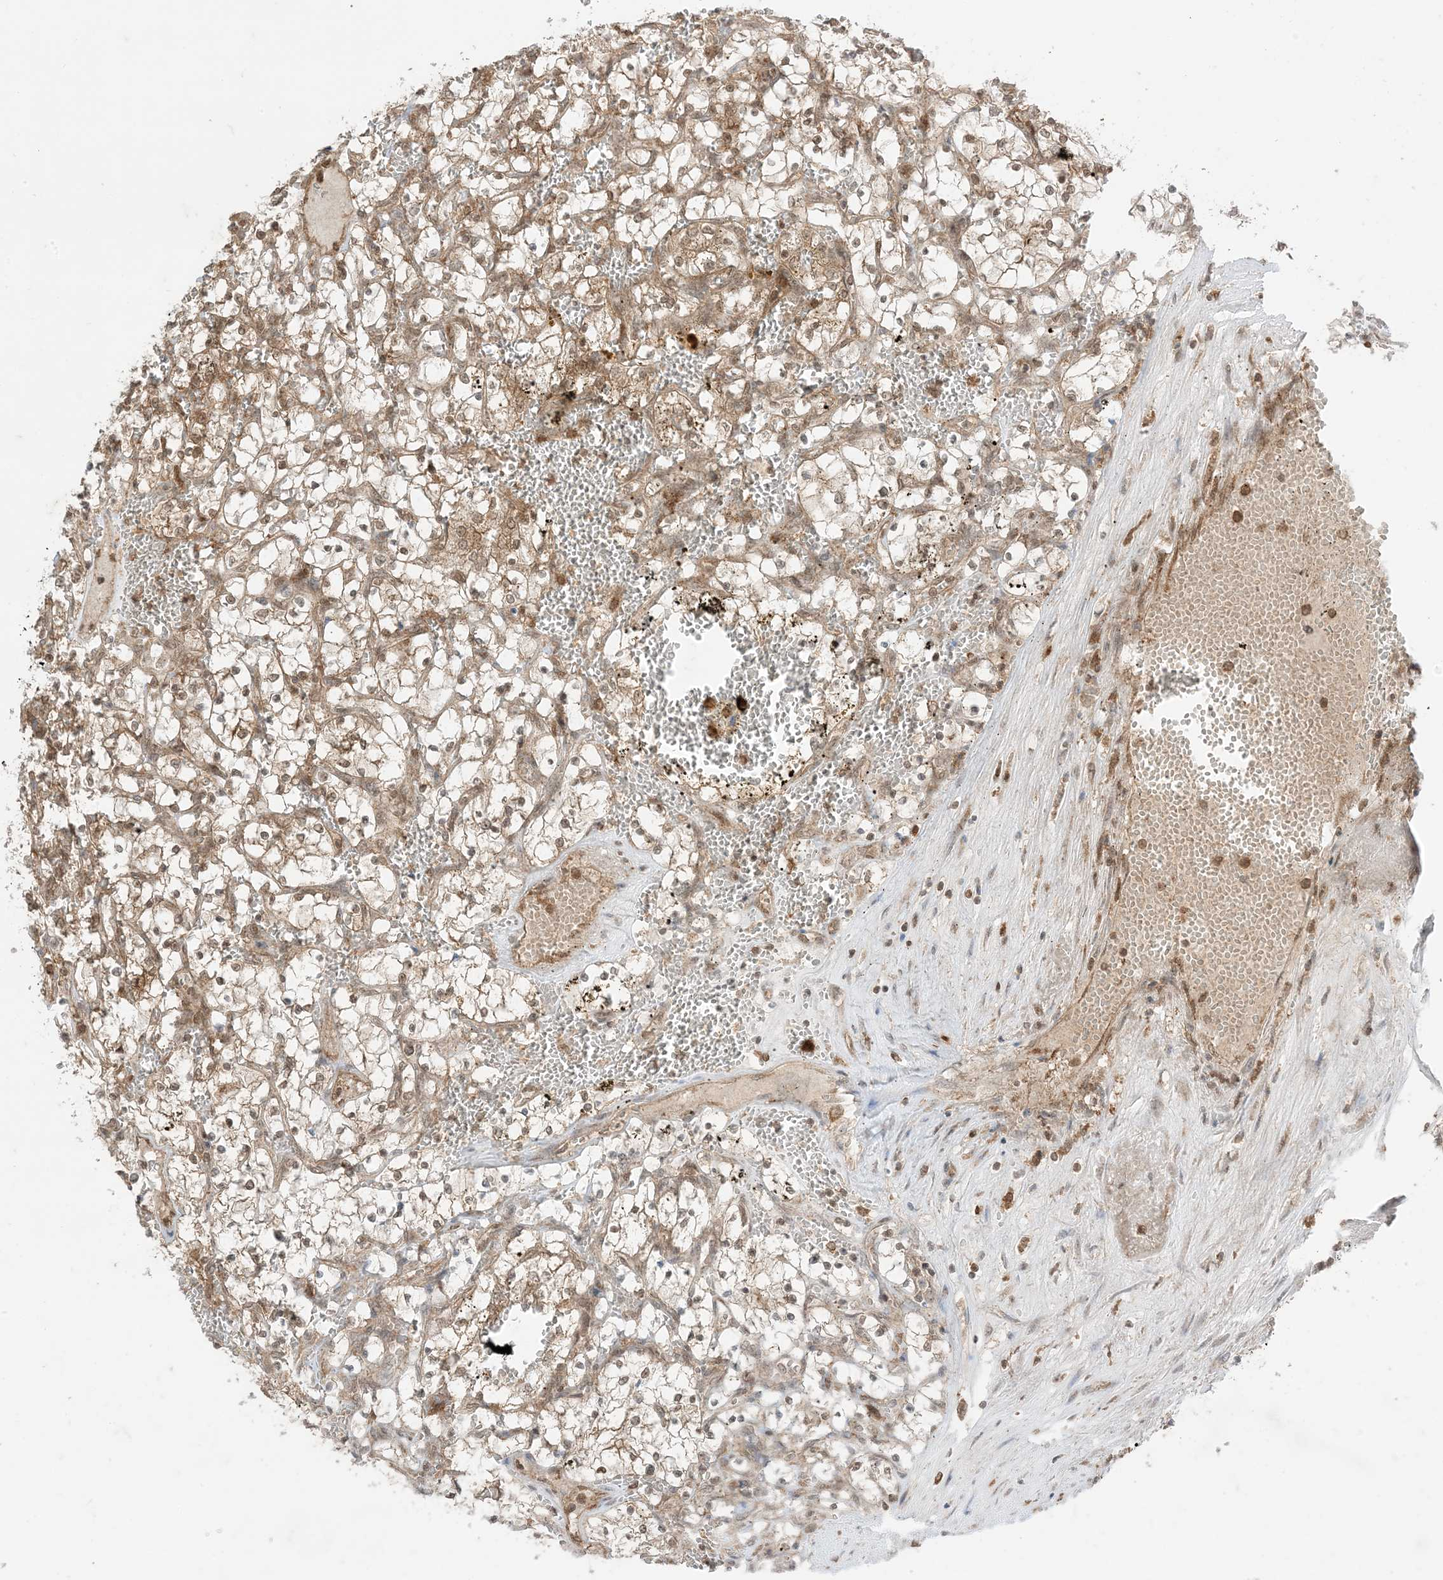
{"staining": {"intensity": "moderate", "quantity": "25%-75%", "location": "cytoplasmic/membranous,nuclear"}, "tissue": "renal cancer", "cell_type": "Tumor cells", "image_type": "cancer", "snomed": [{"axis": "morphology", "description": "Adenocarcinoma, NOS"}, {"axis": "topography", "description": "Kidney"}], "caption": "High-power microscopy captured an immunohistochemistry image of adenocarcinoma (renal), revealing moderate cytoplasmic/membranous and nuclear expression in approximately 25%-75% of tumor cells.", "gene": "PTPA", "patient": {"sex": "female", "age": 69}}